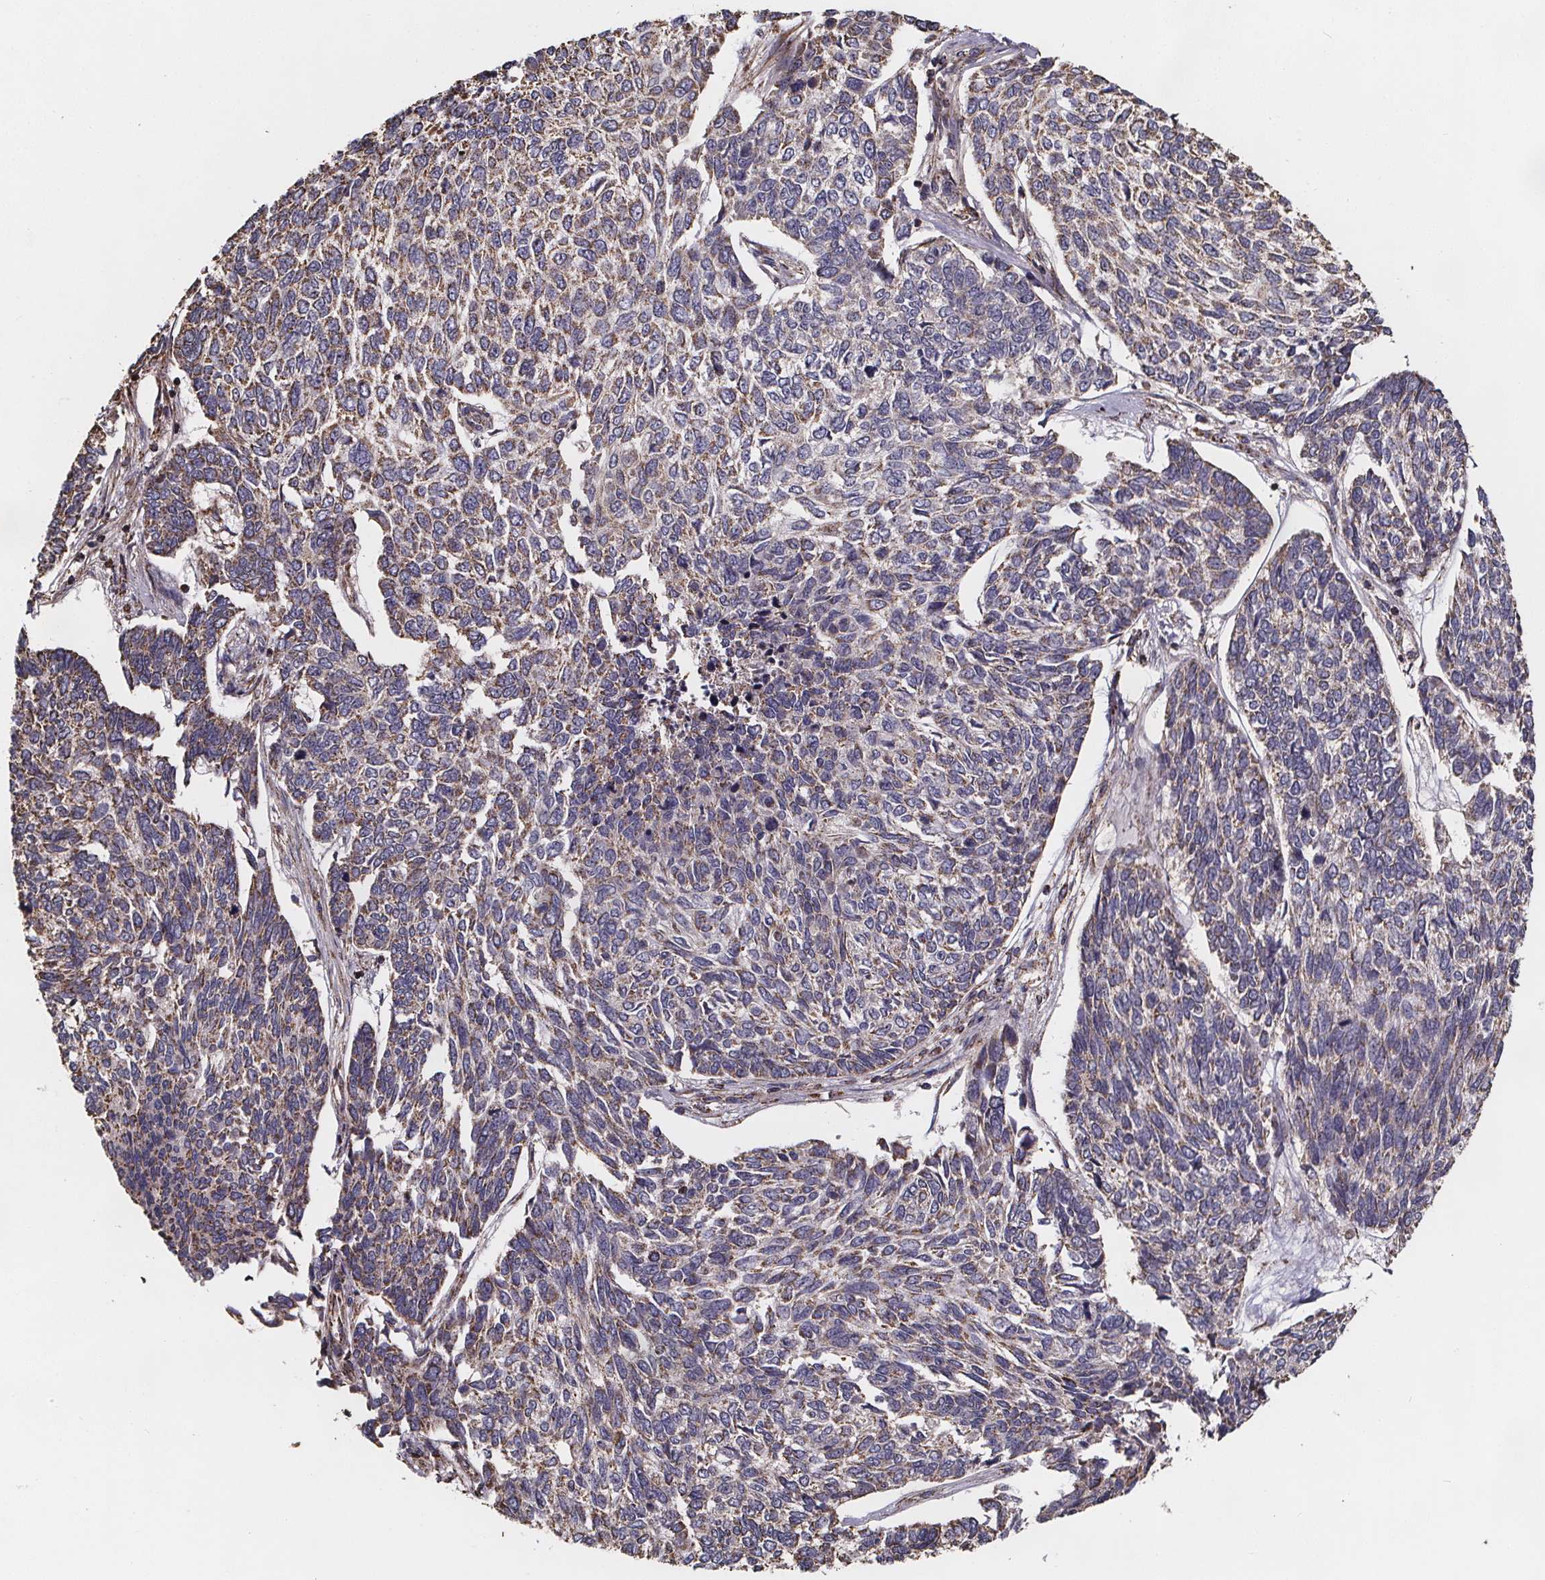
{"staining": {"intensity": "moderate", "quantity": ">75%", "location": "cytoplasmic/membranous"}, "tissue": "skin cancer", "cell_type": "Tumor cells", "image_type": "cancer", "snomed": [{"axis": "morphology", "description": "Basal cell carcinoma"}, {"axis": "topography", "description": "Skin"}], "caption": "There is medium levels of moderate cytoplasmic/membranous staining in tumor cells of skin basal cell carcinoma, as demonstrated by immunohistochemical staining (brown color).", "gene": "SLC35D2", "patient": {"sex": "female", "age": 65}}